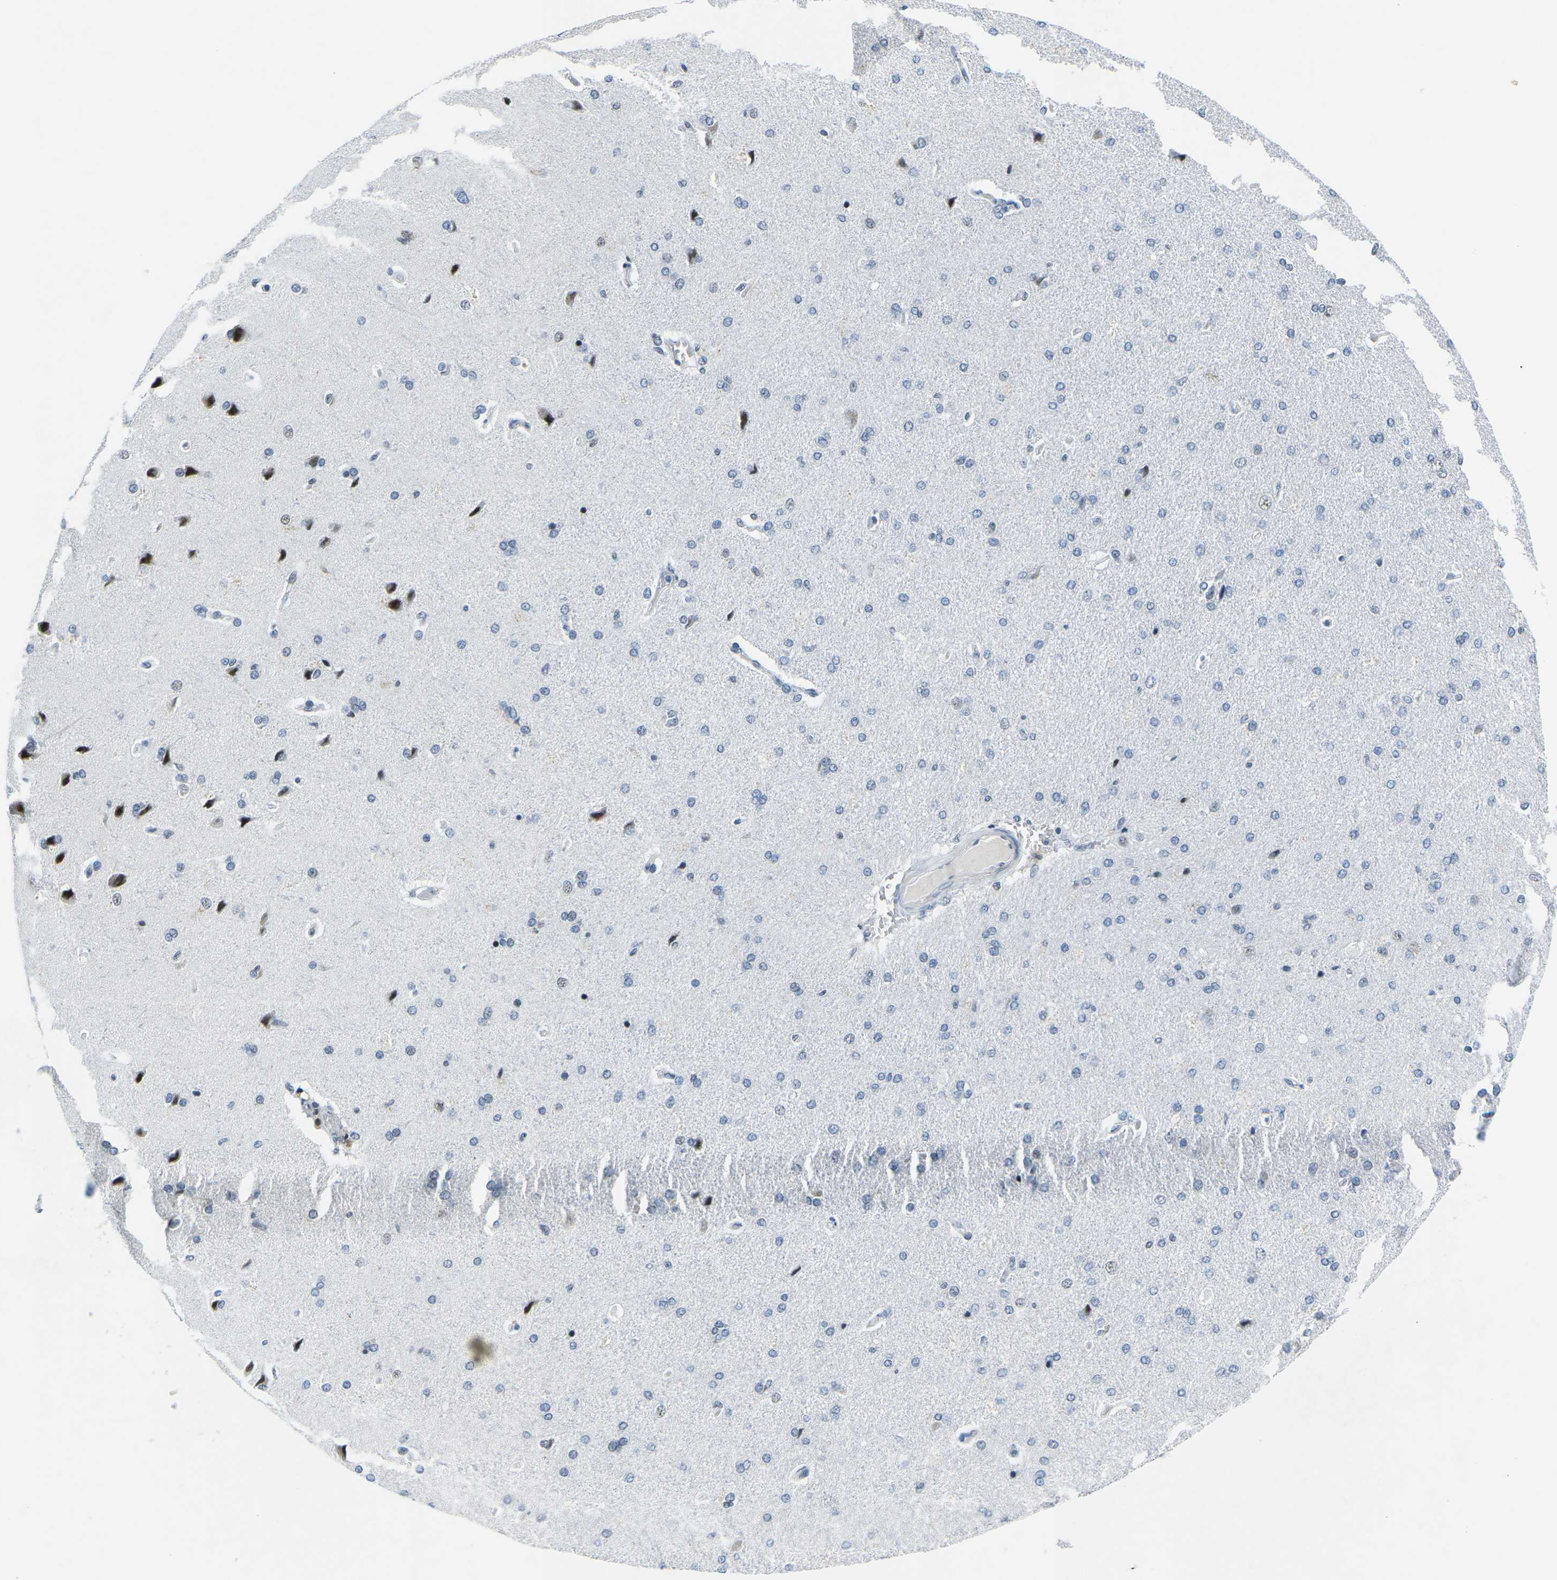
{"staining": {"intensity": "negative", "quantity": "none", "location": "none"}, "tissue": "cerebral cortex", "cell_type": "Endothelial cells", "image_type": "normal", "snomed": [{"axis": "morphology", "description": "Normal tissue, NOS"}, {"axis": "topography", "description": "Cerebral cortex"}], "caption": "Immunohistochemistry (IHC) photomicrograph of benign cerebral cortex: human cerebral cortex stained with DAB (3,3'-diaminobenzidine) exhibits no significant protein expression in endothelial cells. (Stains: DAB (3,3'-diaminobenzidine) immunohistochemistry with hematoxylin counter stain, Microscopy: brightfield microscopy at high magnification).", "gene": "PRPF8", "patient": {"sex": "male", "age": 62}}